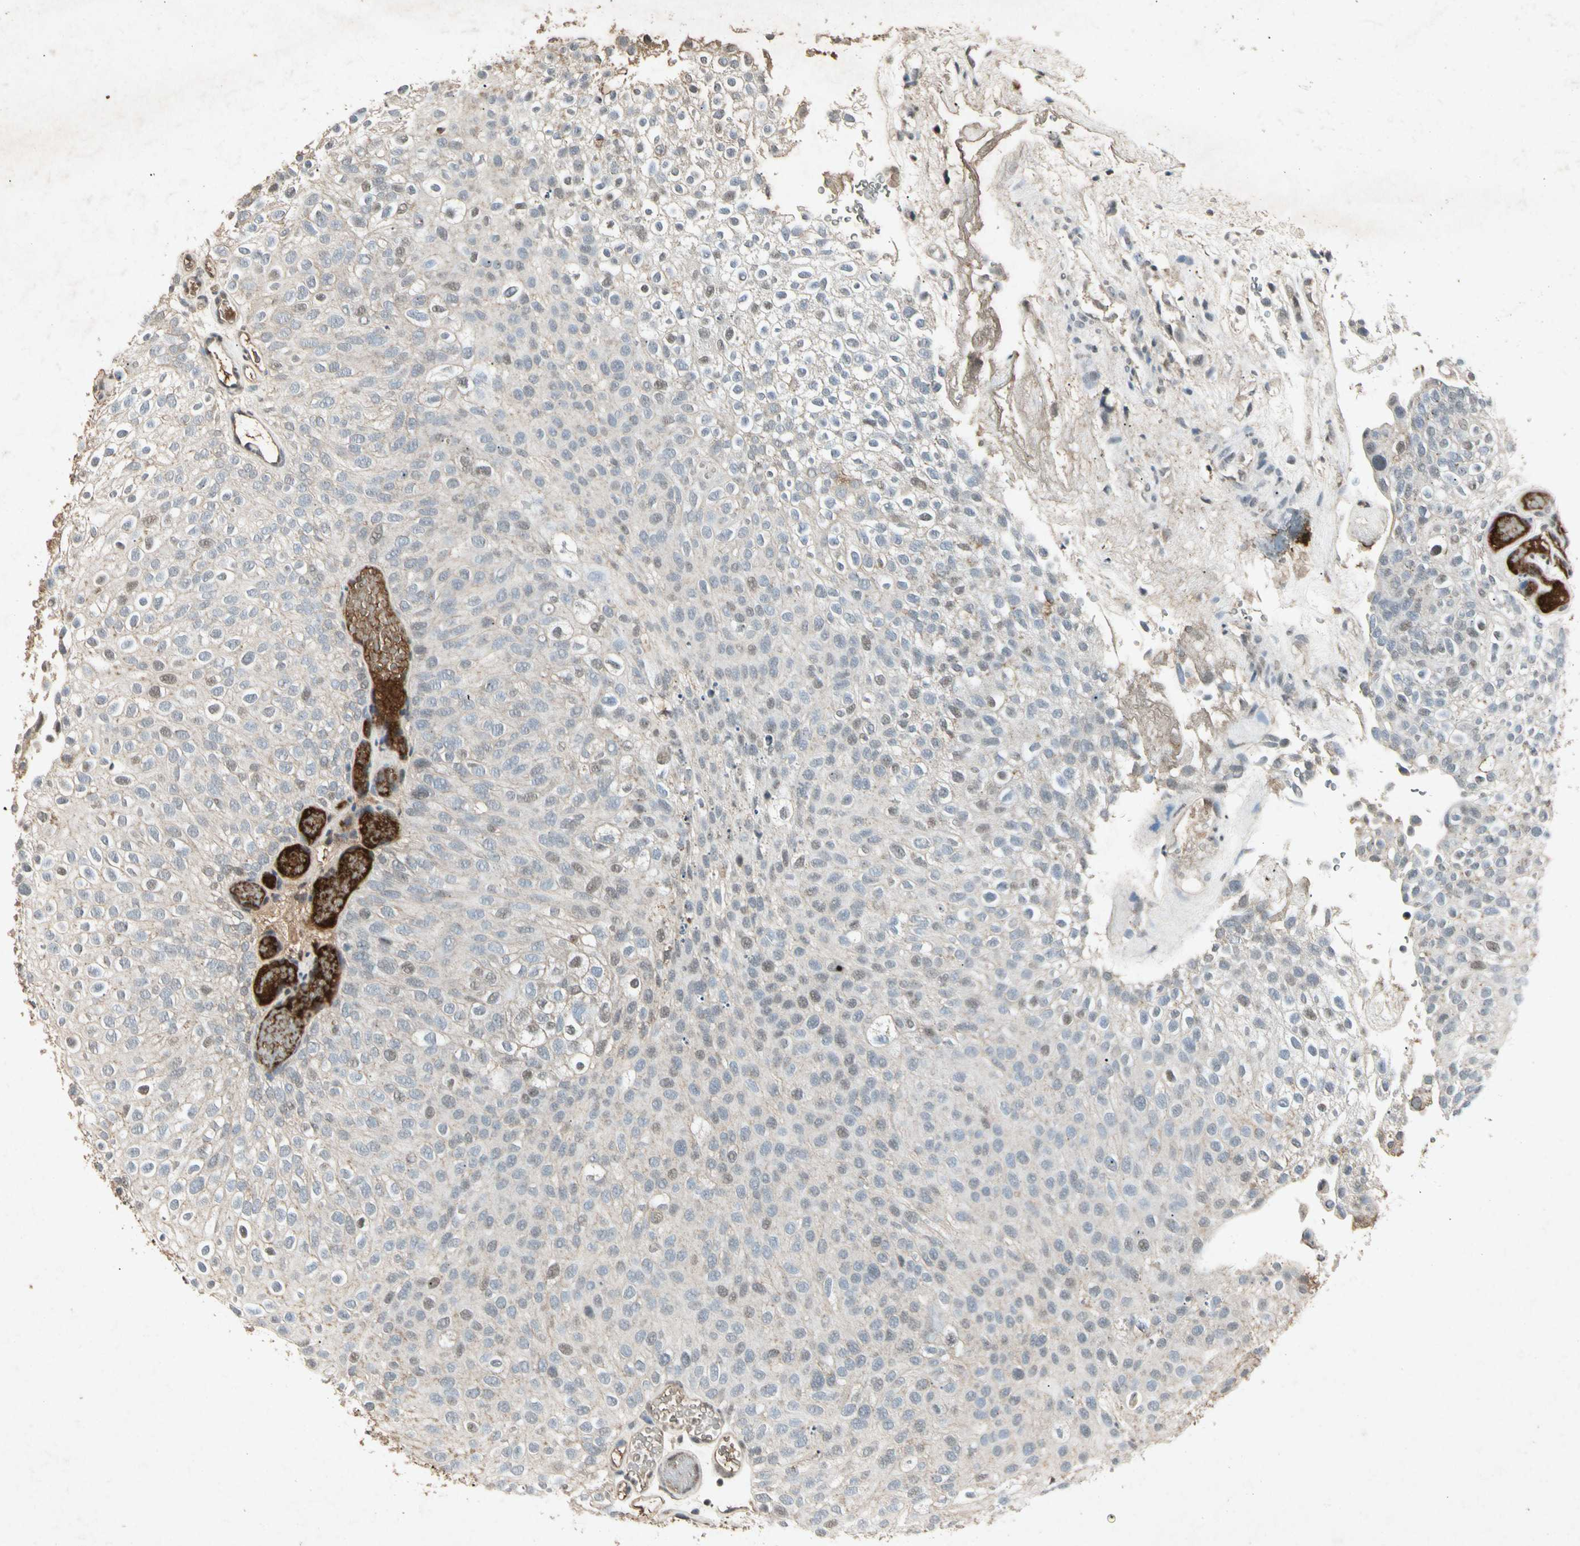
{"staining": {"intensity": "negative", "quantity": "none", "location": "none"}, "tissue": "urothelial cancer", "cell_type": "Tumor cells", "image_type": "cancer", "snomed": [{"axis": "morphology", "description": "Urothelial carcinoma, Low grade"}, {"axis": "topography", "description": "Urinary bladder"}], "caption": "DAB (3,3'-diaminobenzidine) immunohistochemical staining of human urothelial cancer shows no significant positivity in tumor cells.", "gene": "CP", "patient": {"sex": "male", "age": 78}}